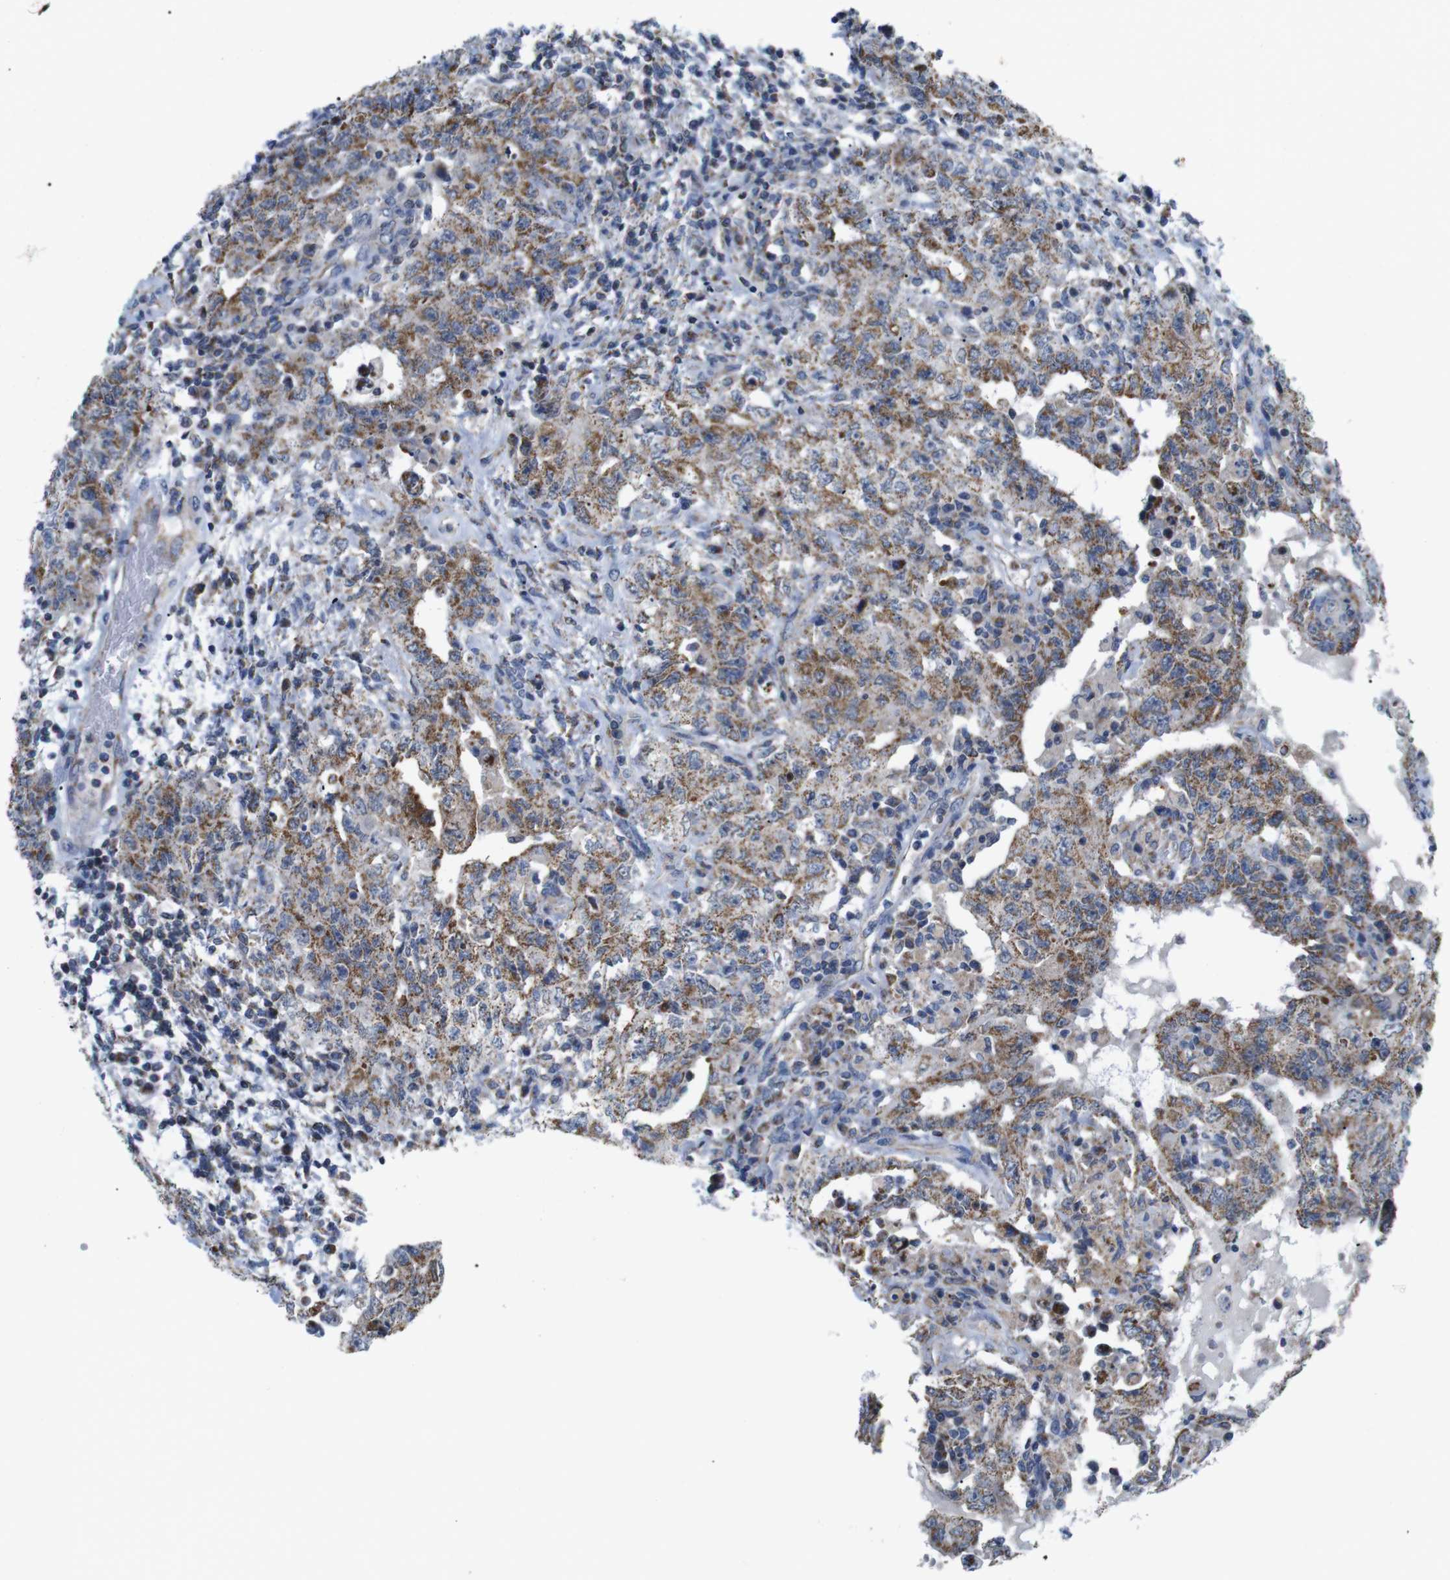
{"staining": {"intensity": "moderate", "quantity": ">75%", "location": "cytoplasmic/membranous"}, "tissue": "testis cancer", "cell_type": "Tumor cells", "image_type": "cancer", "snomed": [{"axis": "morphology", "description": "Carcinoma, Embryonal, NOS"}, {"axis": "topography", "description": "Testis"}], "caption": "Tumor cells reveal moderate cytoplasmic/membranous positivity in approximately >75% of cells in embryonal carcinoma (testis). Nuclei are stained in blue.", "gene": "F2RL1", "patient": {"sex": "male", "age": 26}}